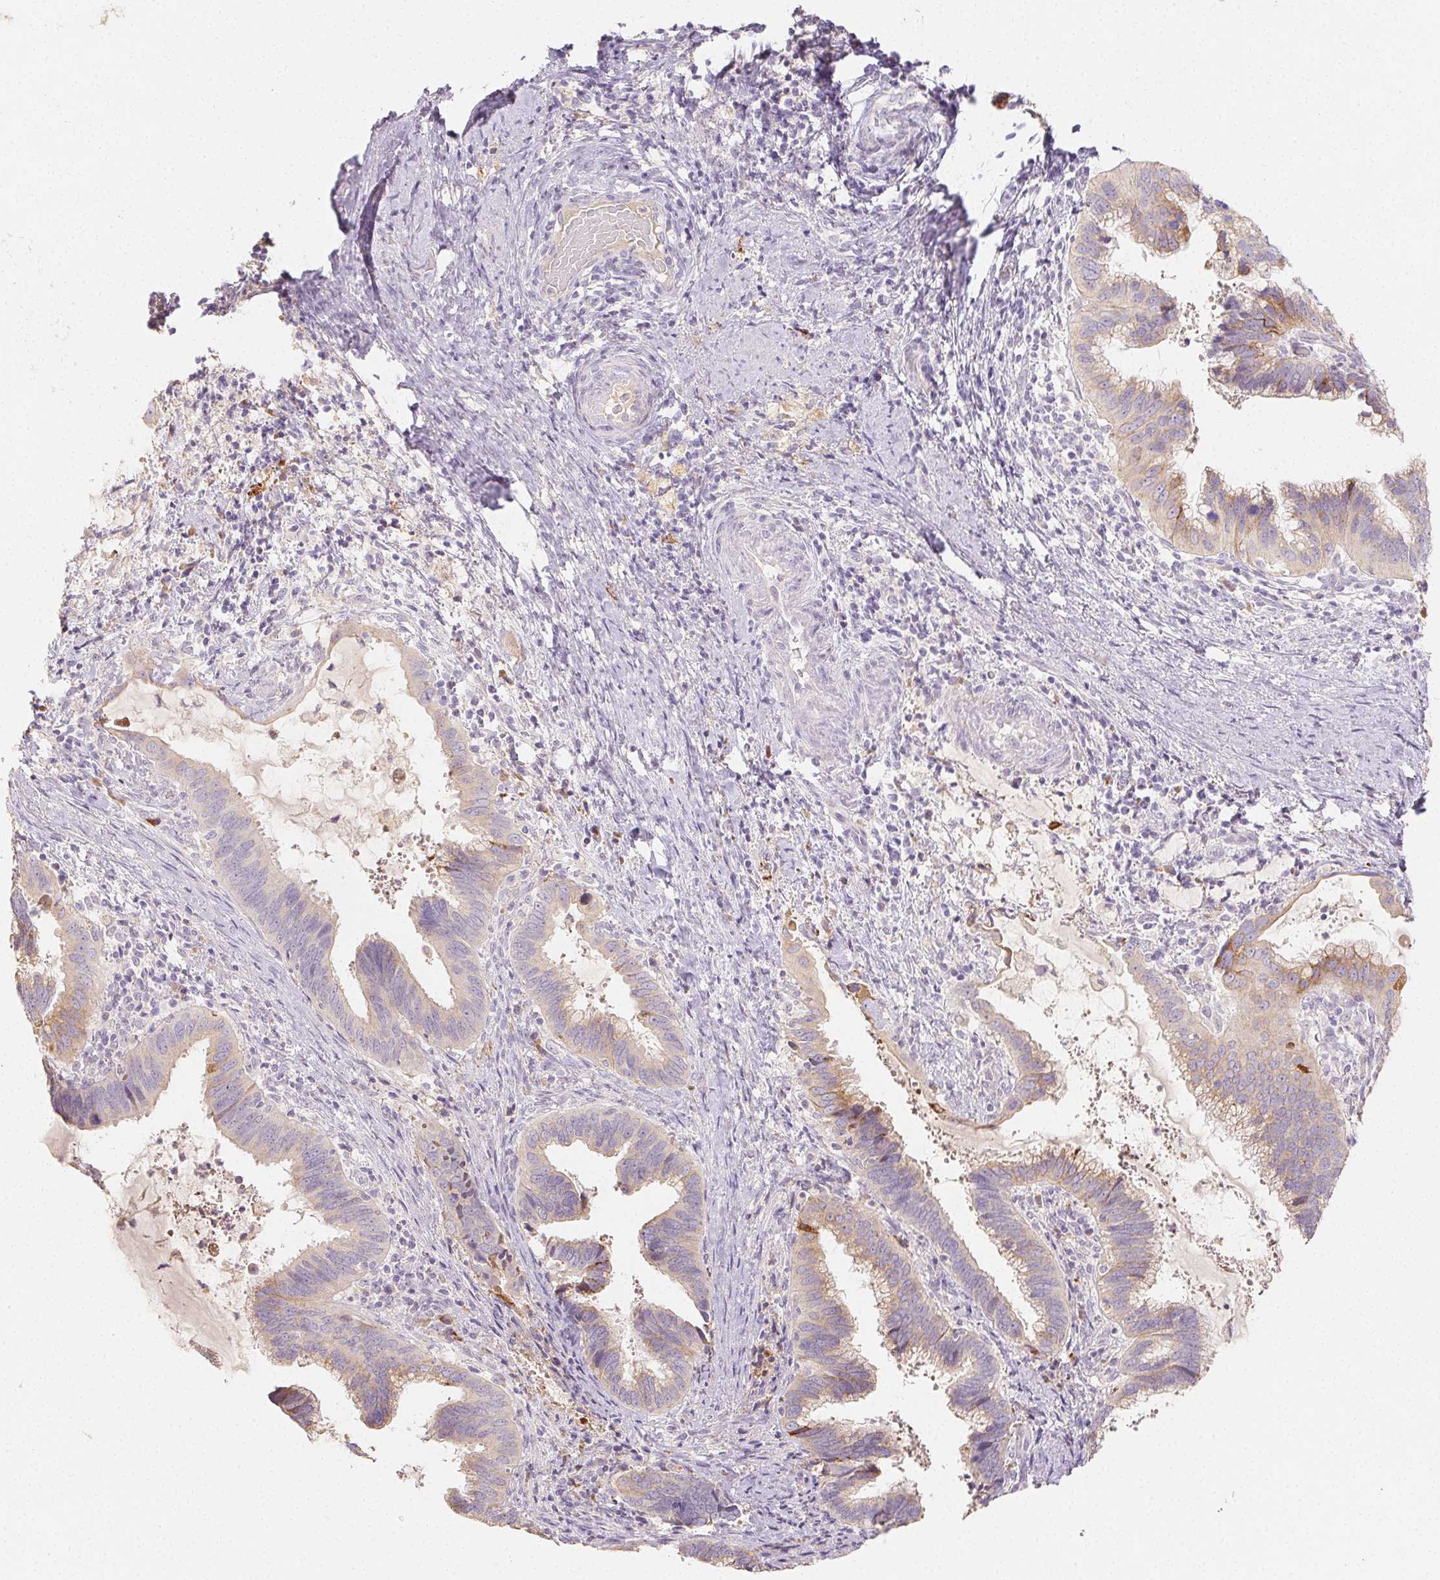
{"staining": {"intensity": "weak", "quantity": "<25%", "location": "cytoplasmic/membranous"}, "tissue": "cervical cancer", "cell_type": "Tumor cells", "image_type": "cancer", "snomed": [{"axis": "morphology", "description": "Adenocarcinoma, NOS"}, {"axis": "topography", "description": "Cervix"}], "caption": "Immunohistochemistry histopathology image of neoplastic tissue: adenocarcinoma (cervical) stained with DAB (3,3'-diaminobenzidine) shows no significant protein positivity in tumor cells. Nuclei are stained in blue.", "gene": "ACVR1B", "patient": {"sex": "female", "age": 56}}